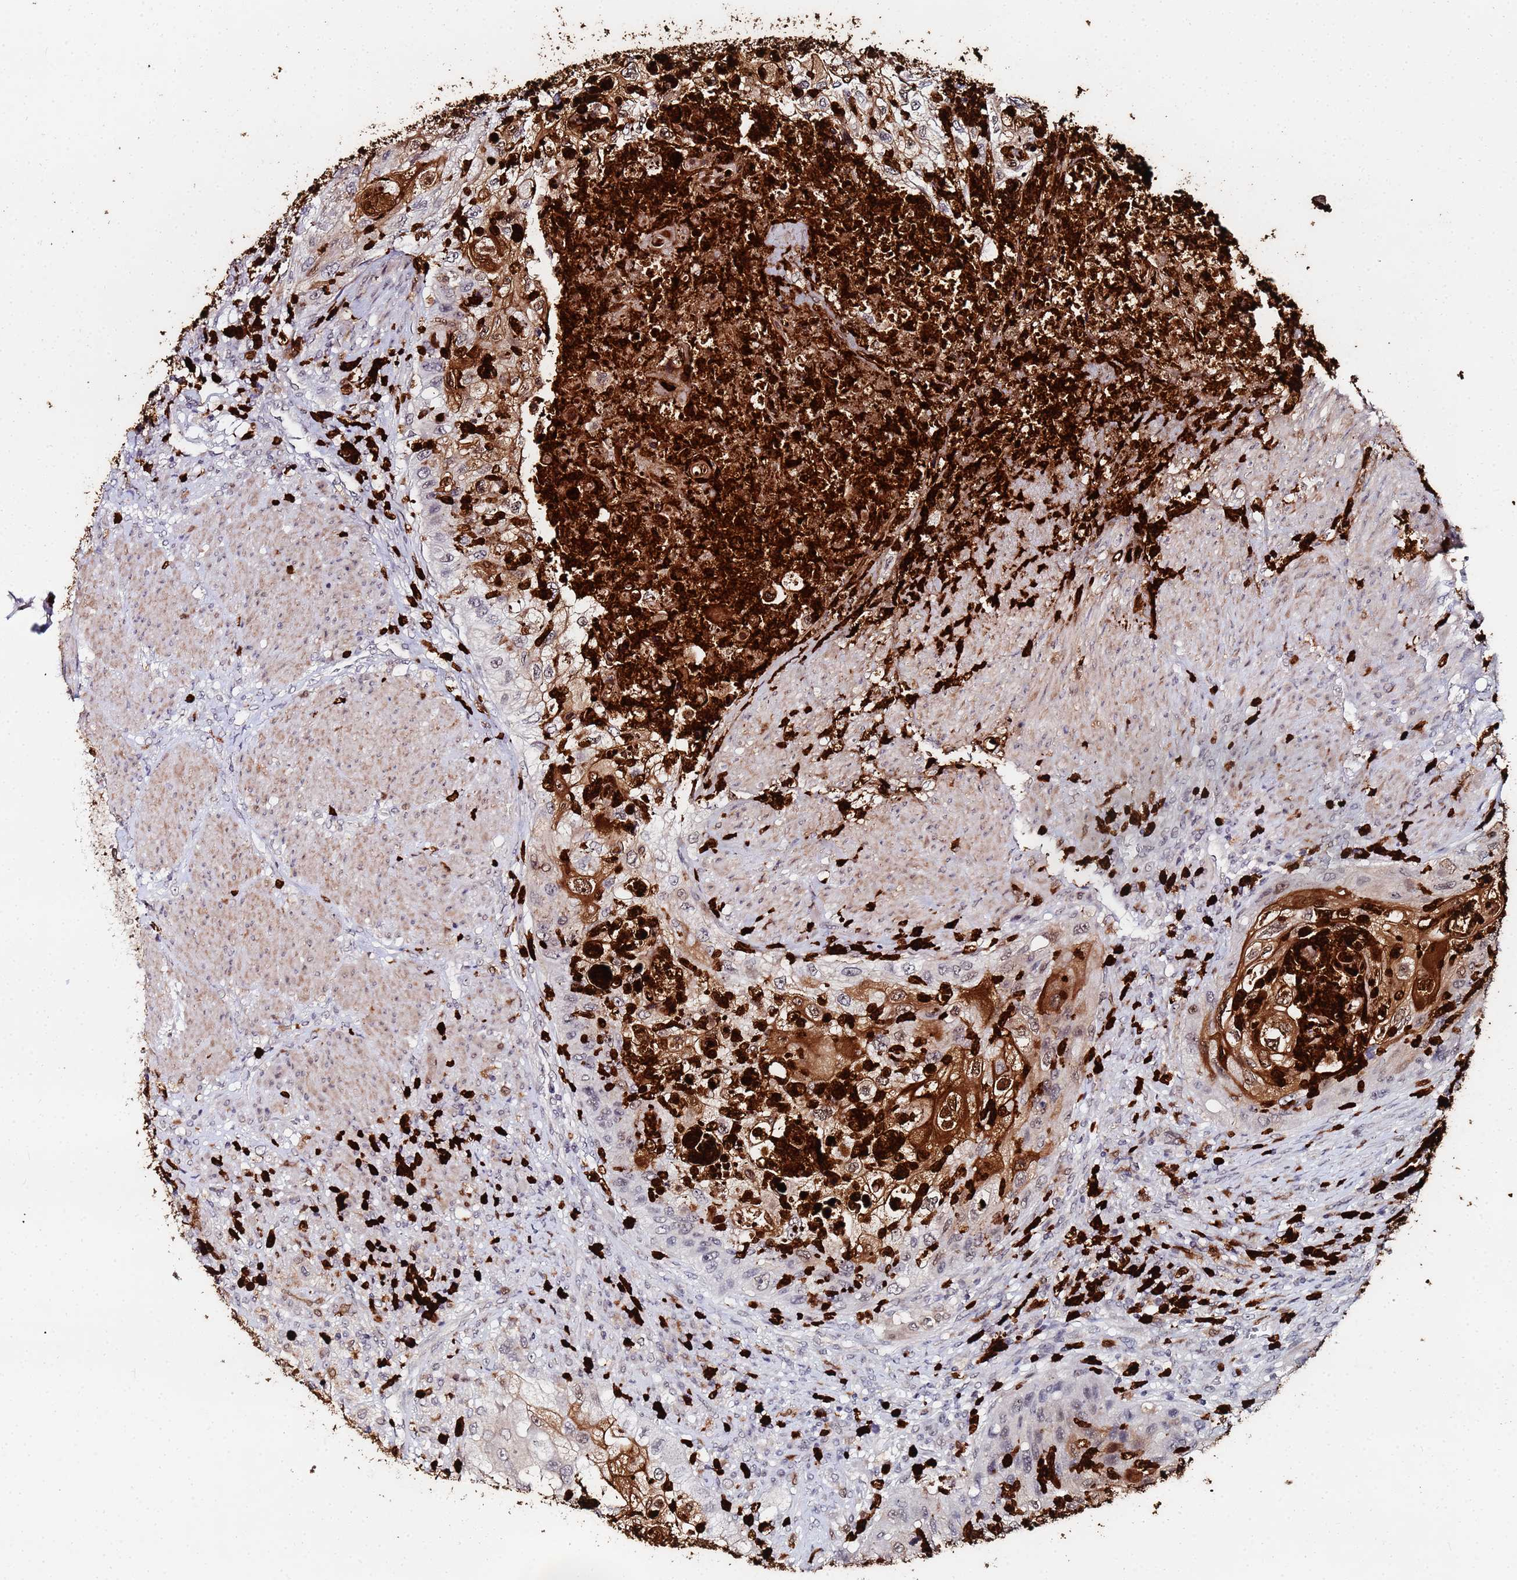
{"staining": {"intensity": "strong", "quantity": "25%-75%", "location": "cytoplasmic/membranous,nuclear"}, "tissue": "urothelial cancer", "cell_type": "Tumor cells", "image_type": "cancer", "snomed": [{"axis": "morphology", "description": "Urothelial carcinoma, High grade"}, {"axis": "topography", "description": "Urinary bladder"}], "caption": "DAB (3,3'-diaminobenzidine) immunohistochemical staining of human urothelial carcinoma (high-grade) demonstrates strong cytoplasmic/membranous and nuclear protein staining in about 25%-75% of tumor cells. The staining is performed using DAB (3,3'-diaminobenzidine) brown chromogen to label protein expression. The nuclei are counter-stained blue using hematoxylin.", "gene": "MTCL1", "patient": {"sex": "female", "age": 60}}